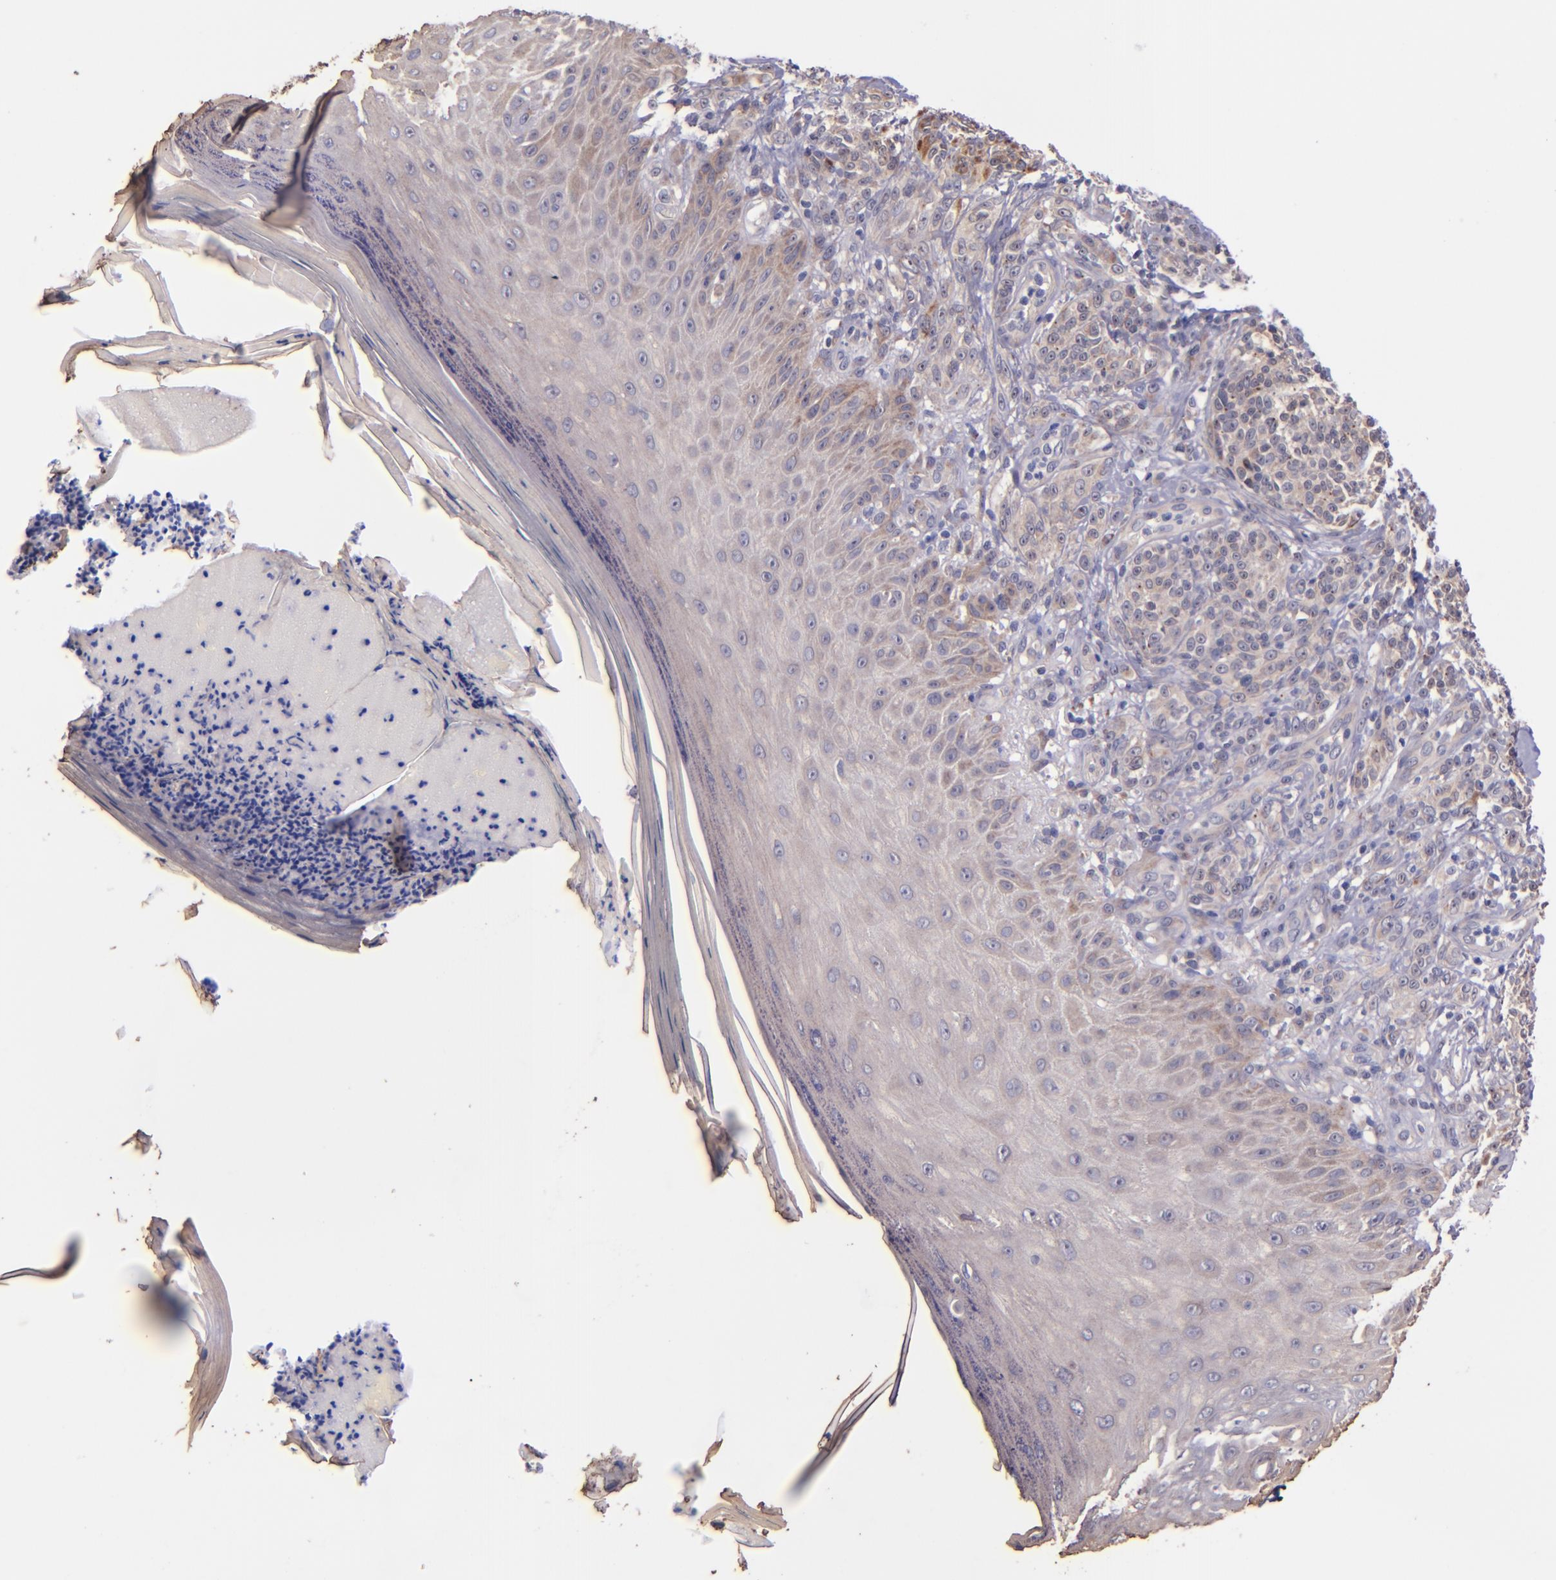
{"staining": {"intensity": "weak", "quantity": ">75%", "location": "cytoplasmic/membranous"}, "tissue": "melanoma", "cell_type": "Tumor cells", "image_type": "cancer", "snomed": [{"axis": "morphology", "description": "Malignant melanoma, NOS"}, {"axis": "topography", "description": "Skin"}], "caption": "Weak cytoplasmic/membranous staining for a protein is identified in about >75% of tumor cells of malignant melanoma using IHC.", "gene": "SHC1", "patient": {"sex": "male", "age": 57}}